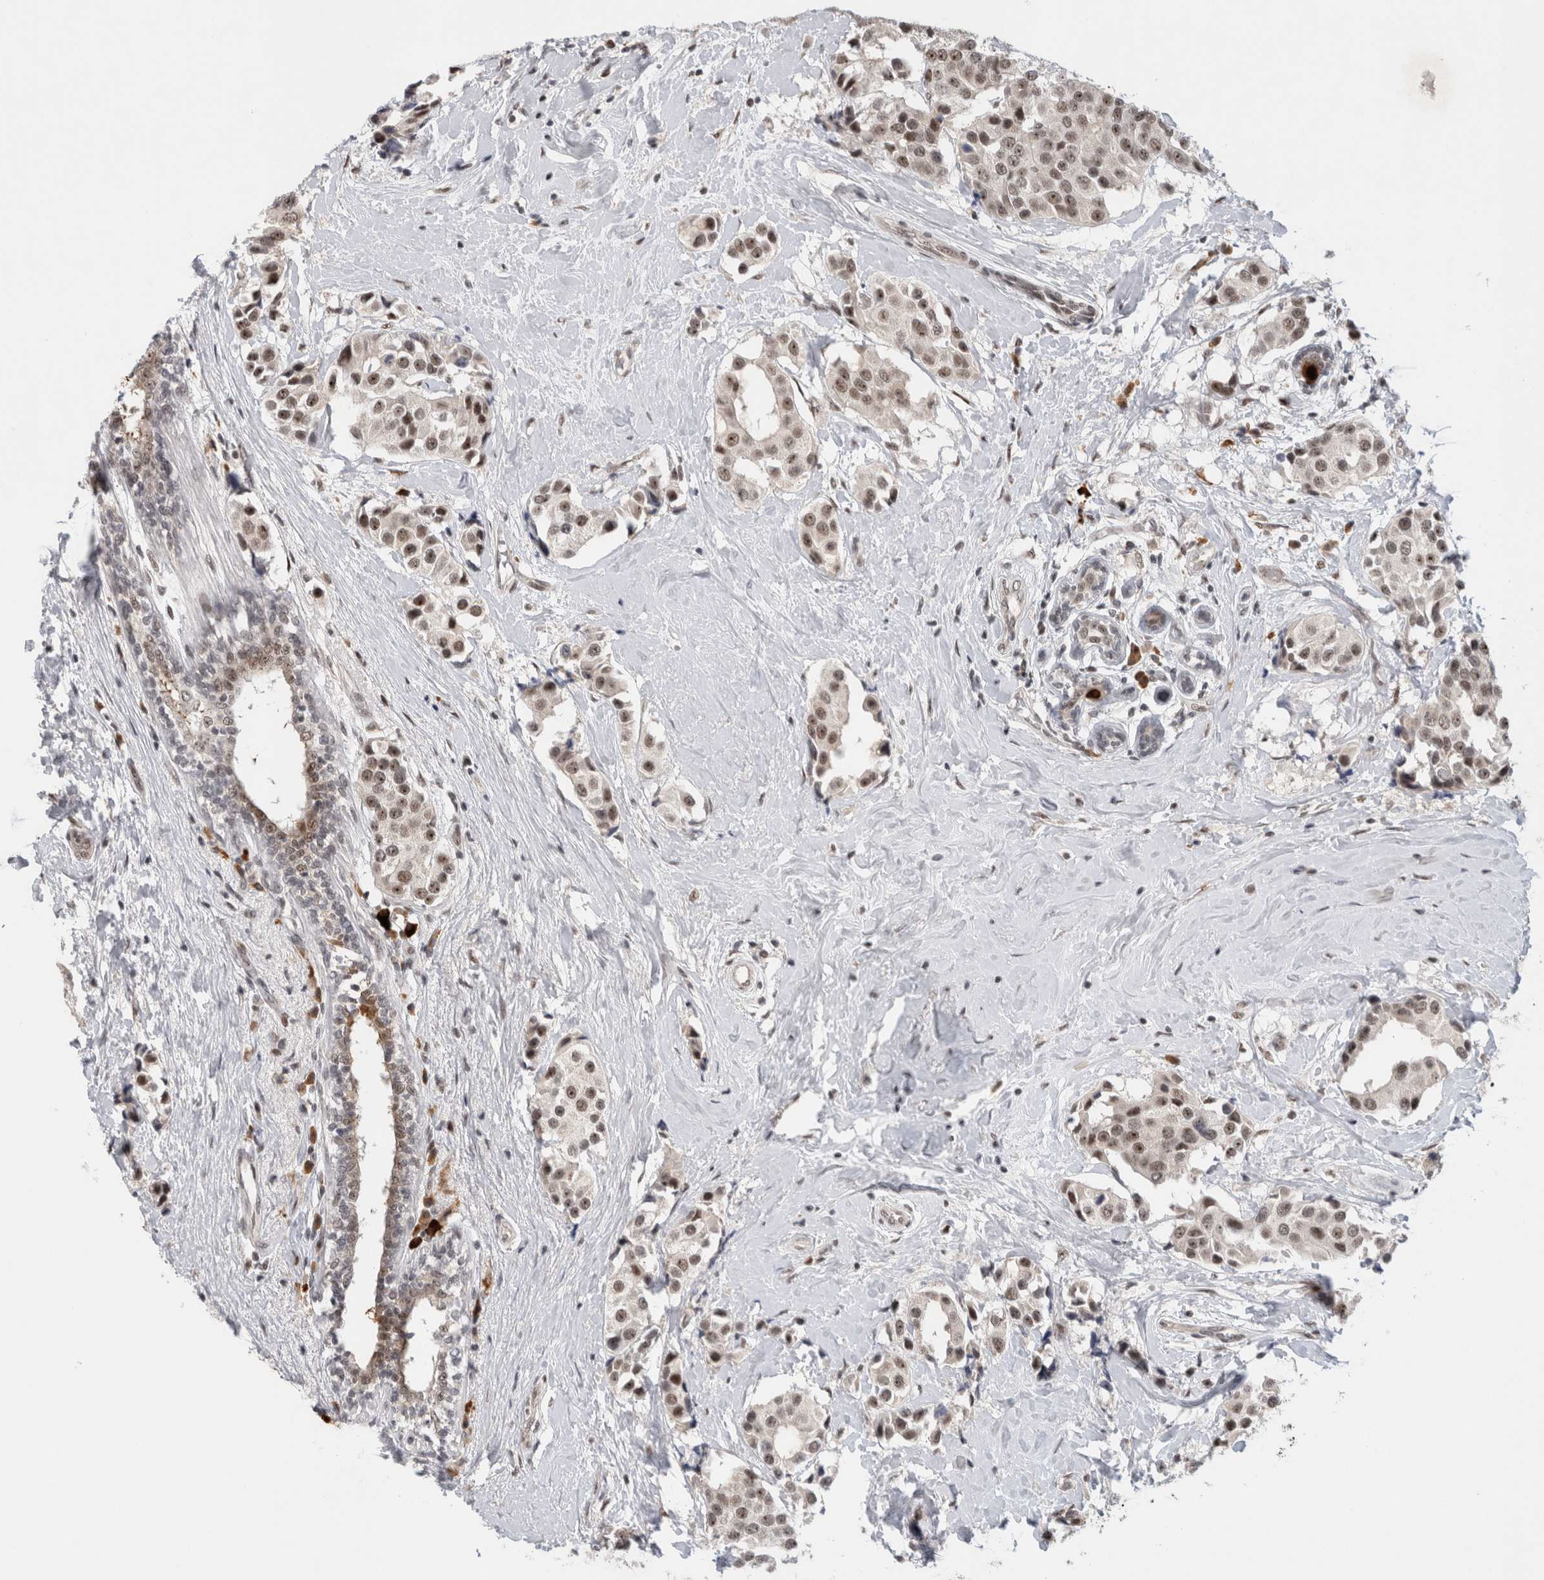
{"staining": {"intensity": "moderate", "quantity": ">75%", "location": "nuclear"}, "tissue": "breast cancer", "cell_type": "Tumor cells", "image_type": "cancer", "snomed": [{"axis": "morphology", "description": "Normal tissue, NOS"}, {"axis": "morphology", "description": "Duct carcinoma"}, {"axis": "topography", "description": "Breast"}], "caption": "The image demonstrates staining of intraductal carcinoma (breast), revealing moderate nuclear protein expression (brown color) within tumor cells.", "gene": "HESX1", "patient": {"sex": "female", "age": 39}}